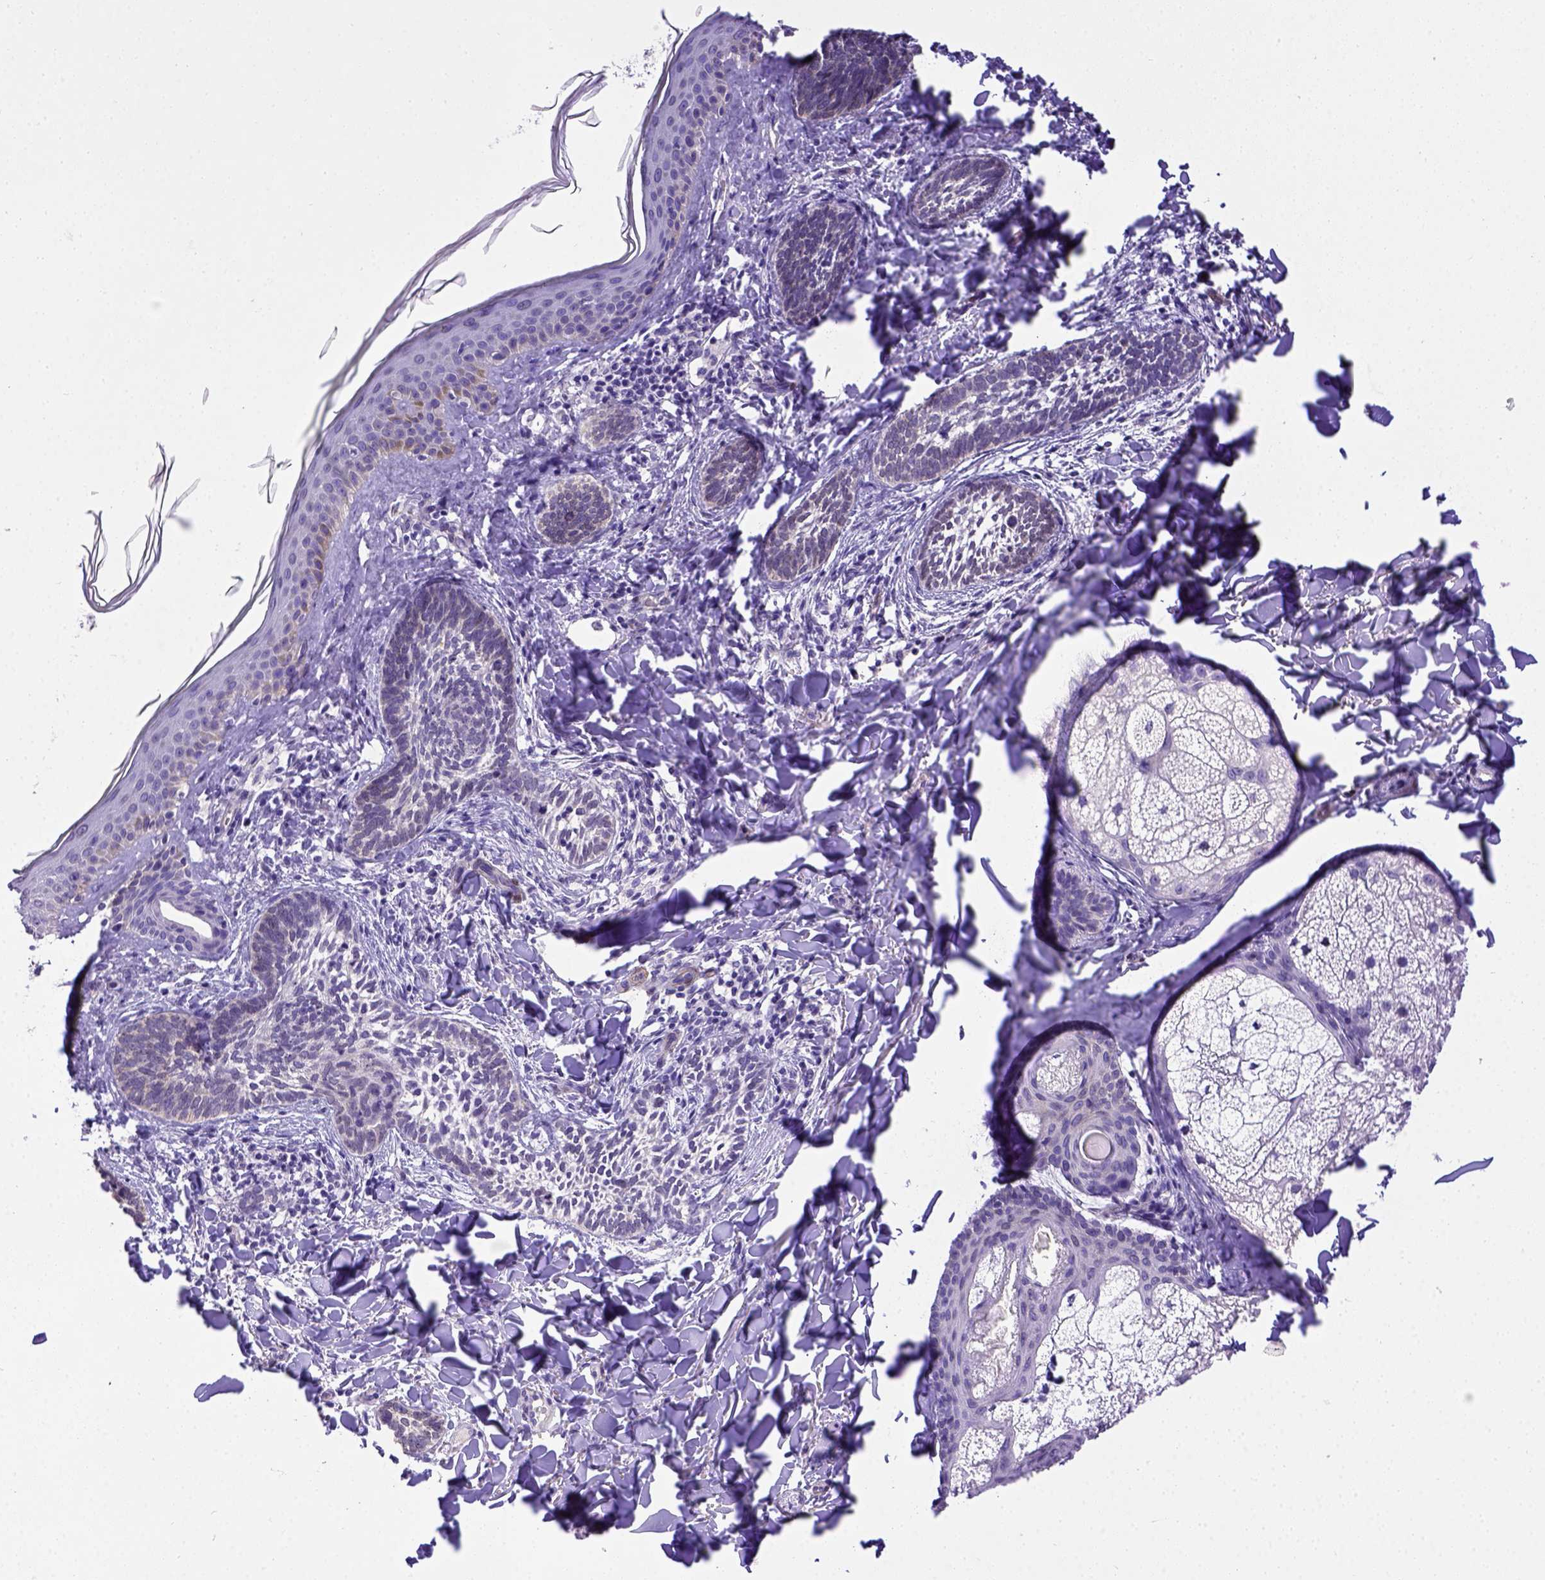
{"staining": {"intensity": "negative", "quantity": "none", "location": "none"}, "tissue": "skin cancer", "cell_type": "Tumor cells", "image_type": "cancer", "snomed": [{"axis": "morphology", "description": "Normal tissue, NOS"}, {"axis": "morphology", "description": "Basal cell carcinoma"}, {"axis": "topography", "description": "Skin"}], "caption": "This histopathology image is of skin cancer stained with immunohistochemistry to label a protein in brown with the nuclei are counter-stained blue. There is no positivity in tumor cells.", "gene": "BTN1A1", "patient": {"sex": "male", "age": 46}}